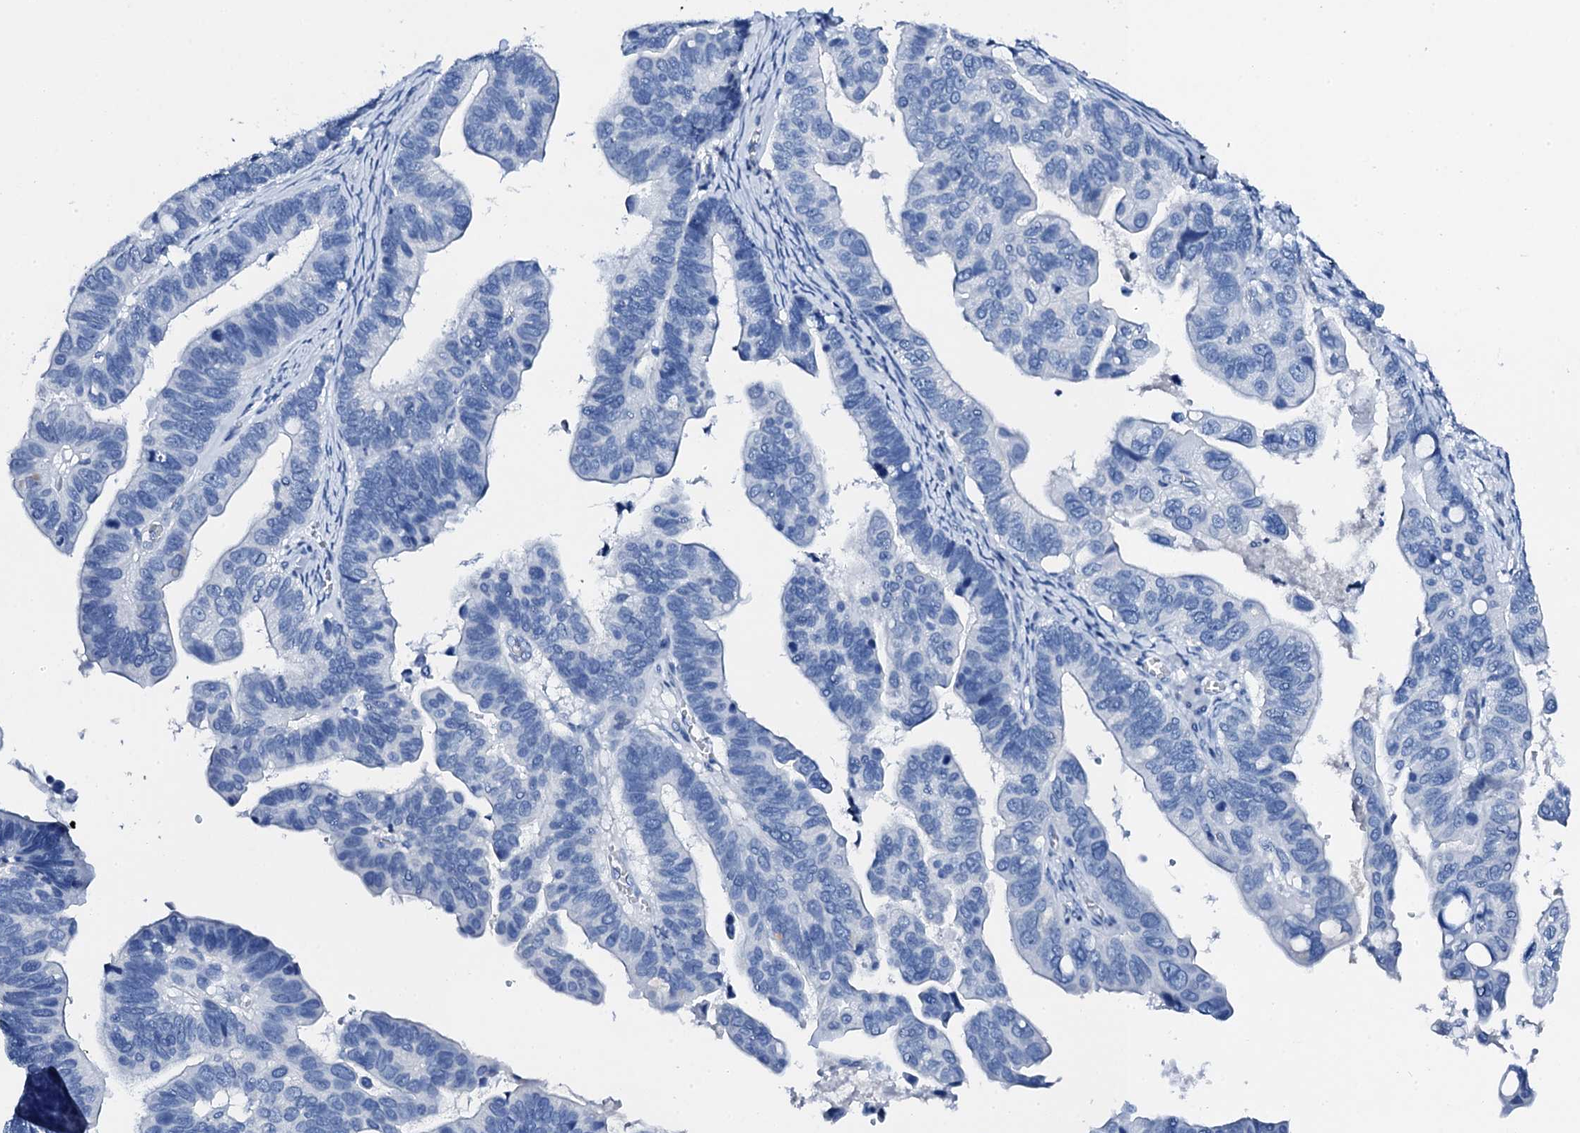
{"staining": {"intensity": "negative", "quantity": "none", "location": "none"}, "tissue": "ovarian cancer", "cell_type": "Tumor cells", "image_type": "cancer", "snomed": [{"axis": "morphology", "description": "Cystadenocarcinoma, serous, NOS"}, {"axis": "topography", "description": "Ovary"}], "caption": "Tumor cells show no significant protein positivity in ovarian cancer.", "gene": "PTH", "patient": {"sex": "female", "age": 56}}